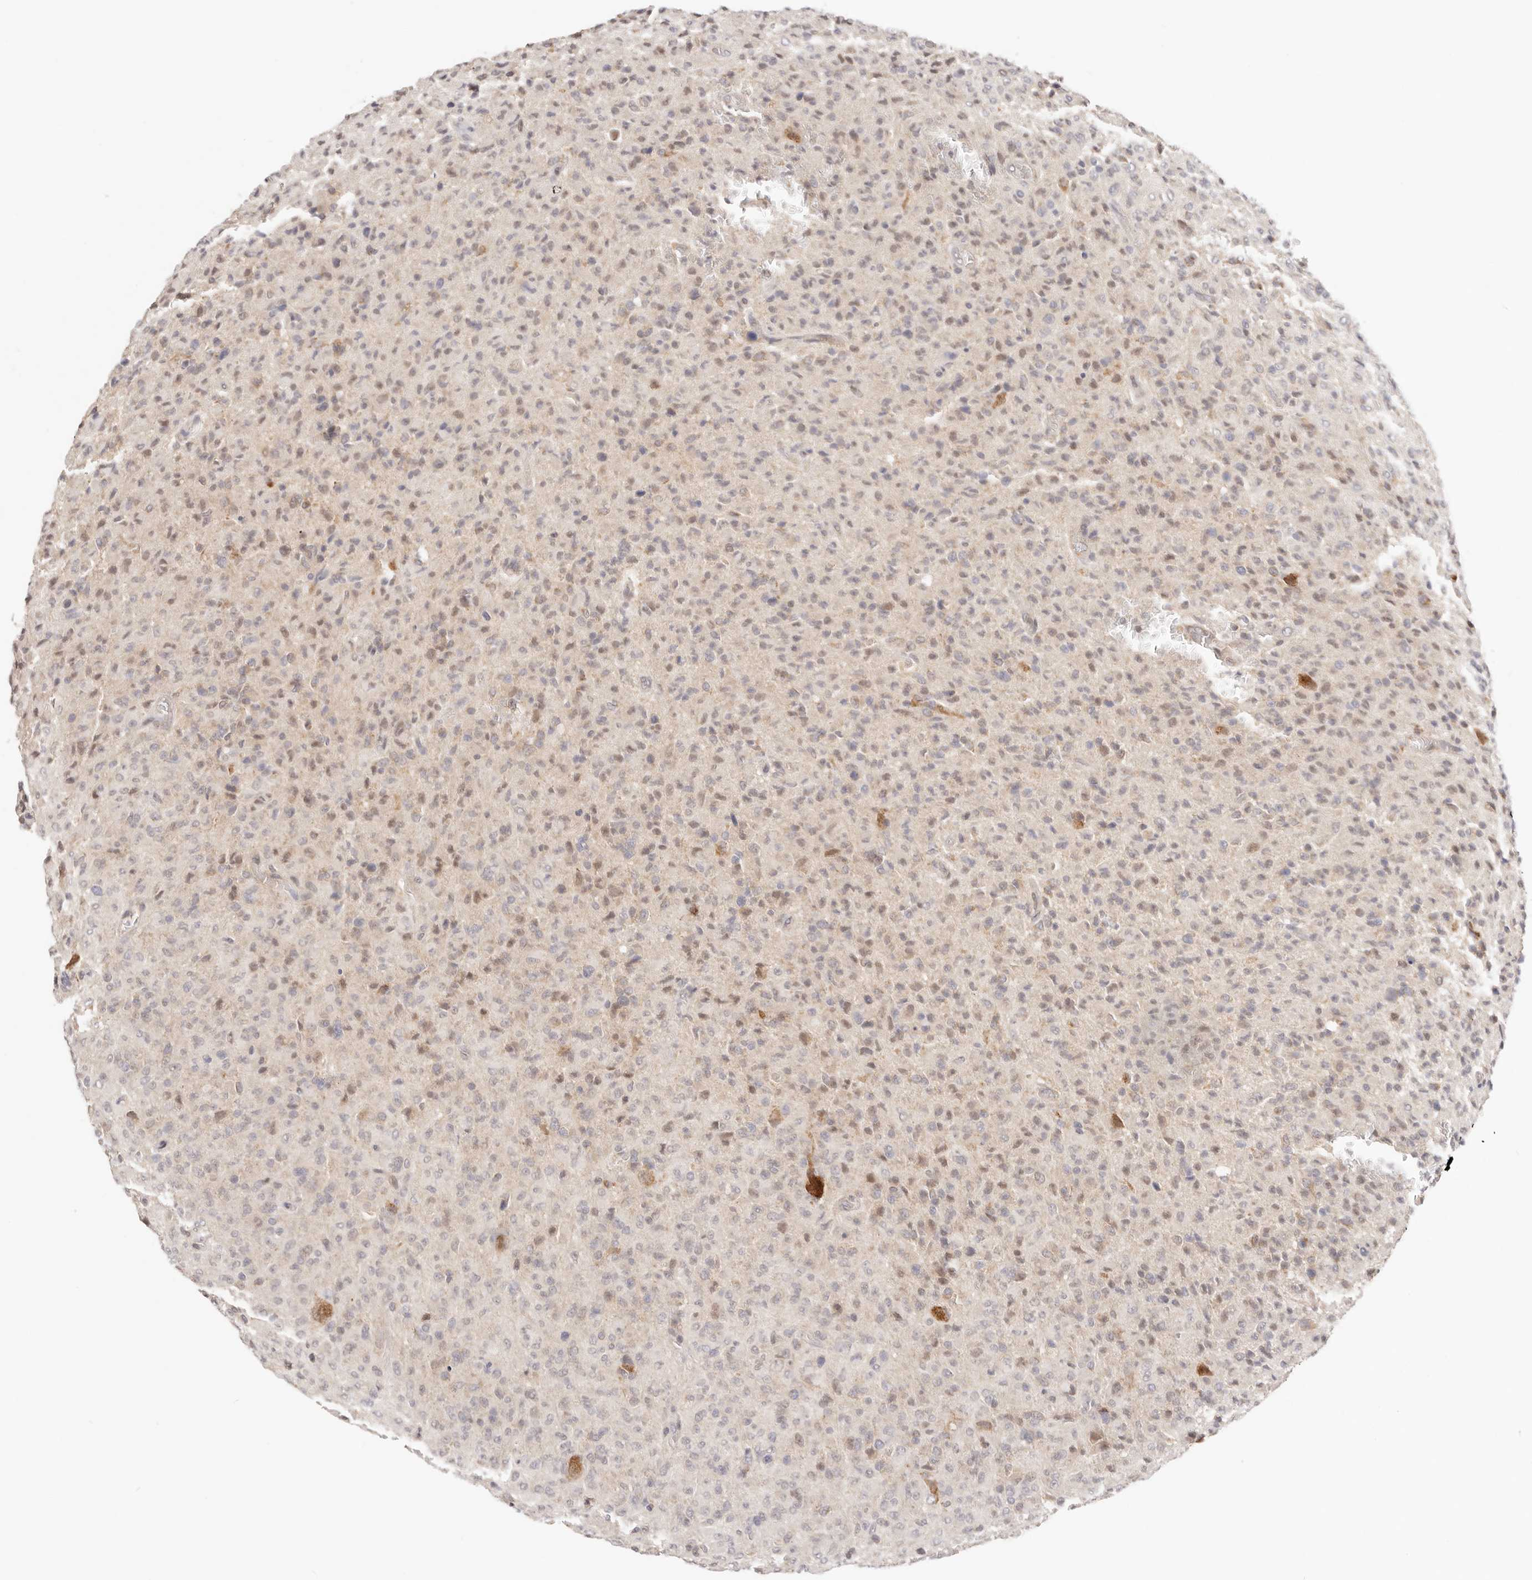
{"staining": {"intensity": "weak", "quantity": "<25%", "location": "cytoplasmic/membranous"}, "tissue": "glioma", "cell_type": "Tumor cells", "image_type": "cancer", "snomed": [{"axis": "morphology", "description": "Glioma, malignant, High grade"}, {"axis": "topography", "description": "Brain"}], "caption": "Tumor cells show no significant protein expression in high-grade glioma (malignant).", "gene": "KCMF1", "patient": {"sex": "female", "age": 57}}